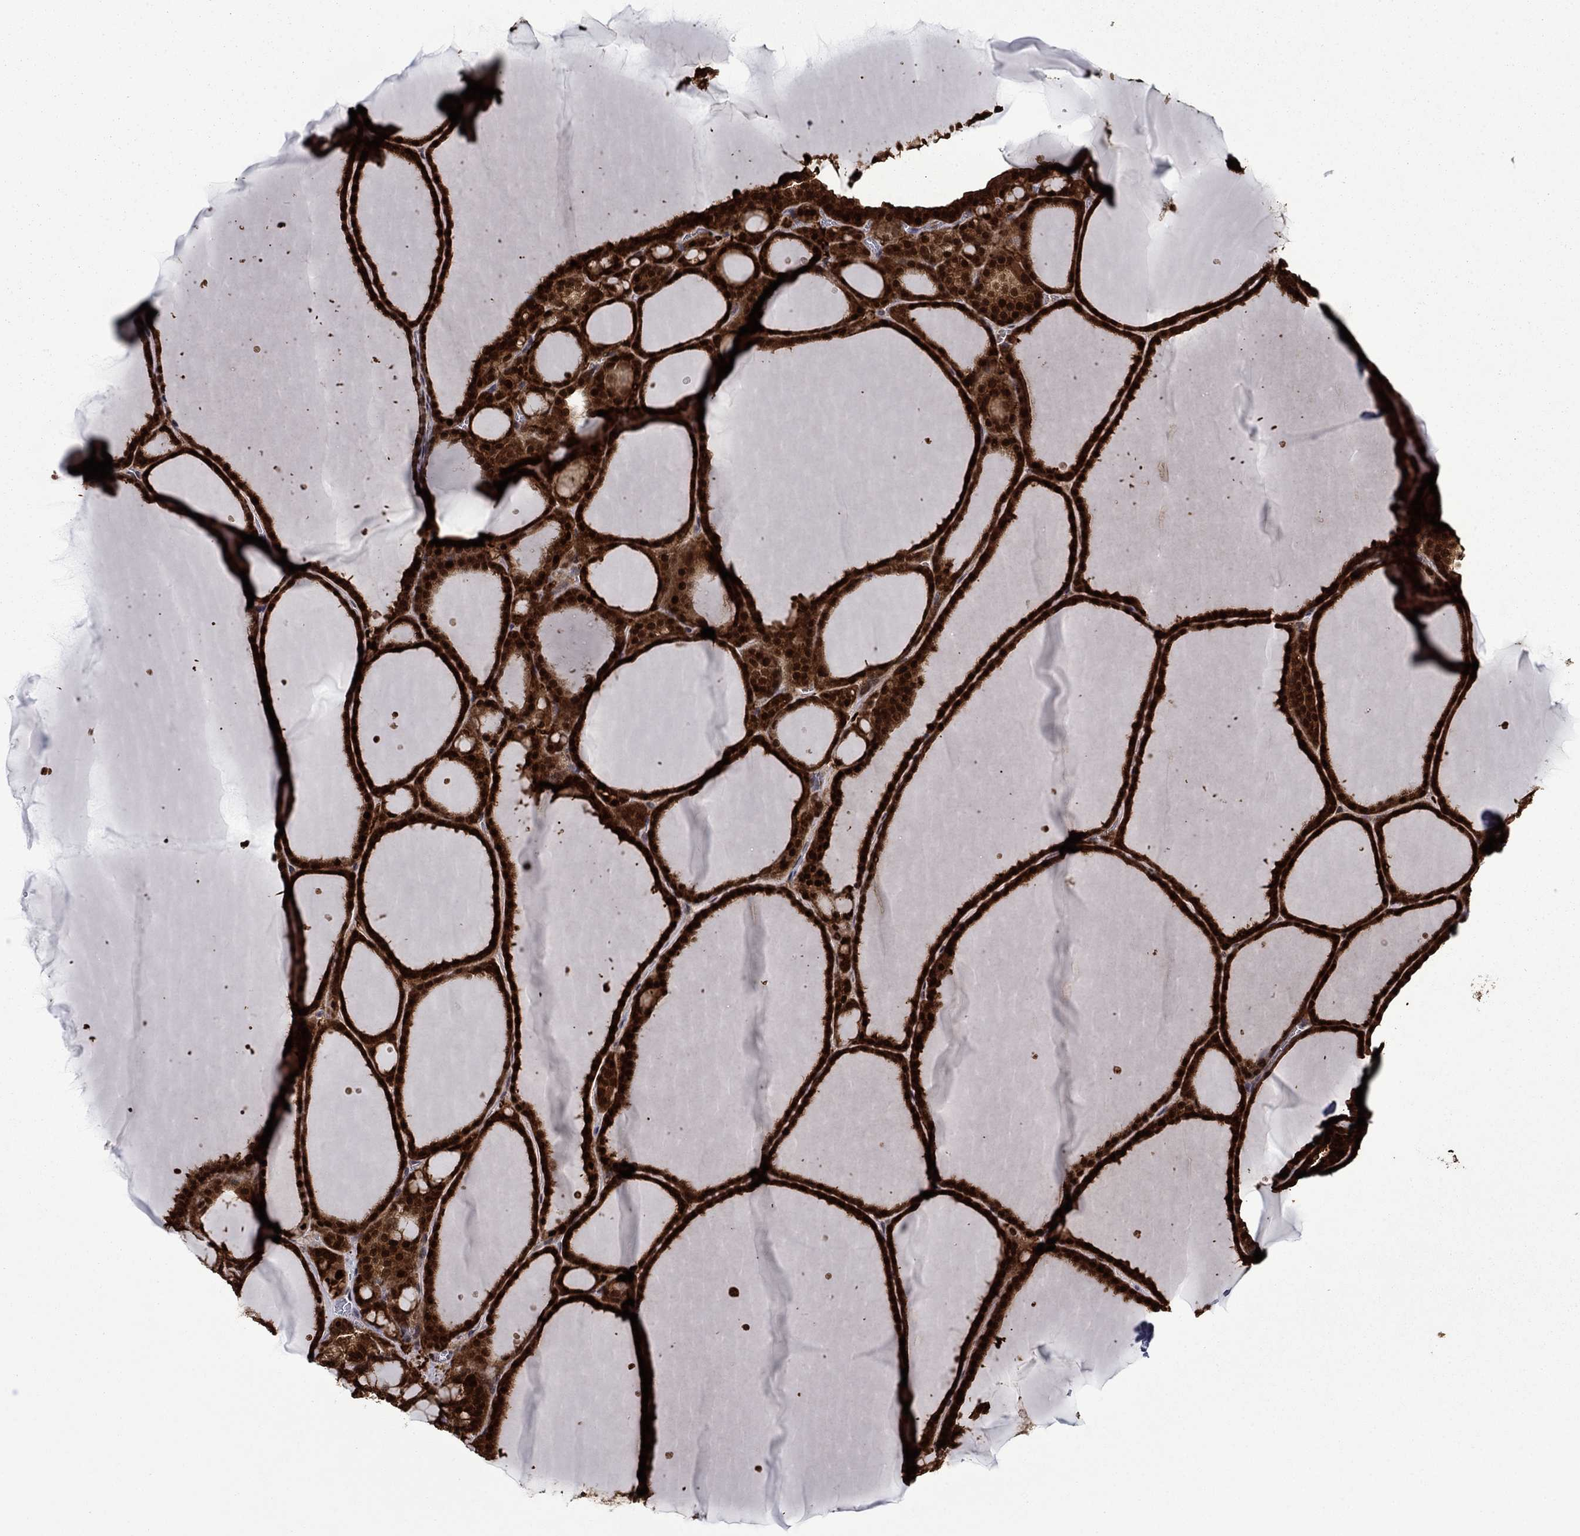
{"staining": {"intensity": "strong", "quantity": ">75%", "location": "cytoplasmic/membranous"}, "tissue": "thyroid gland", "cell_type": "Glandular cells", "image_type": "normal", "snomed": [{"axis": "morphology", "description": "Normal tissue, NOS"}, {"axis": "topography", "description": "Thyroid gland"}], "caption": "A brown stain highlights strong cytoplasmic/membranous expression of a protein in glandular cells of unremarkable human thyroid gland.", "gene": "TPMT", "patient": {"sex": "male", "age": 63}}